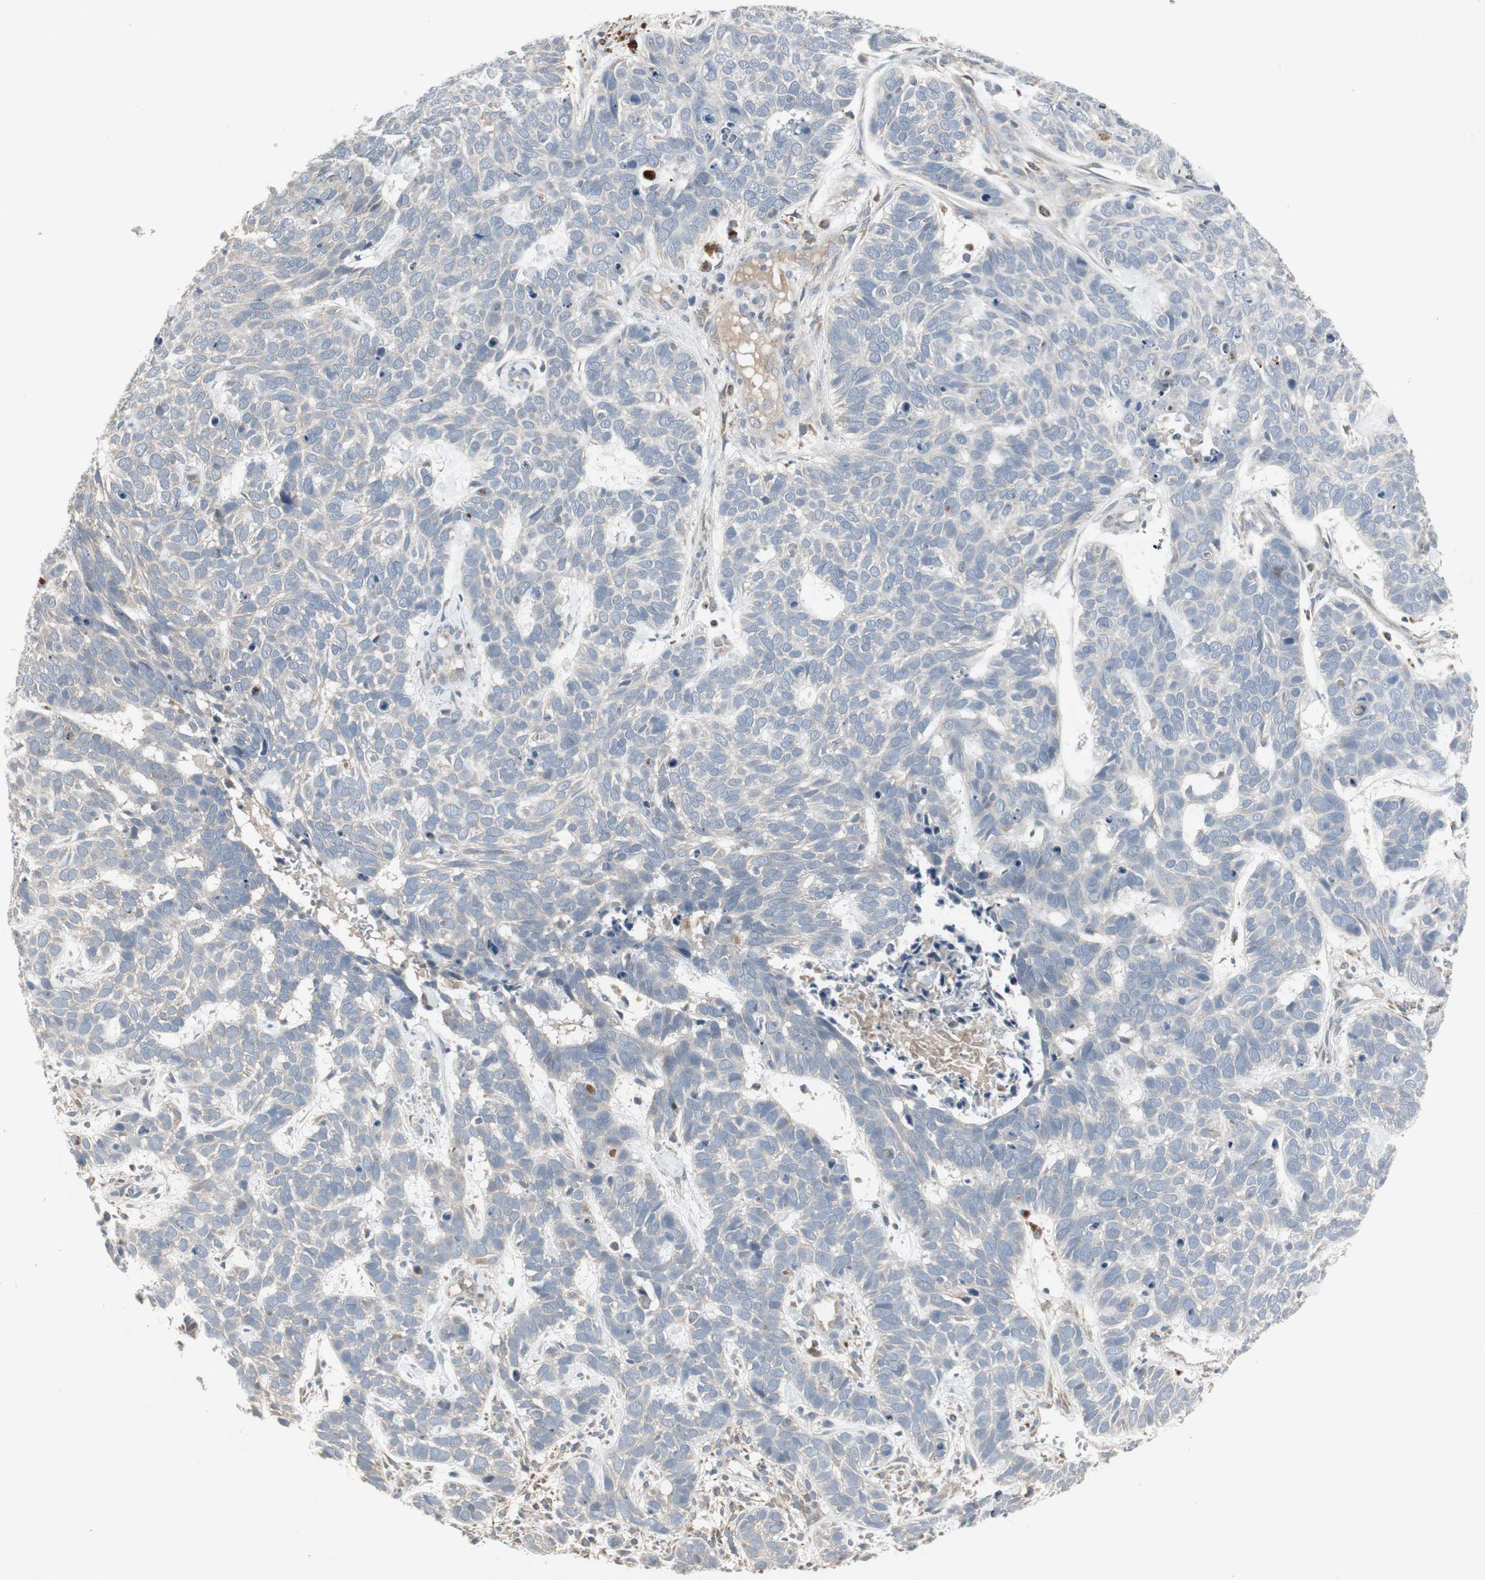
{"staining": {"intensity": "negative", "quantity": "none", "location": "none"}, "tissue": "skin cancer", "cell_type": "Tumor cells", "image_type": "cancer", "snomed": [{"axis": "morphology", "description": "Basal cell carcinoma"}, {"axis": "topography", "description": "Skin"}], "caption": "High magnification brightfield microscopy of skin cancer (basal cell carcinoma) stained with DAB (3,3'-diaminobenzidine) (brown) and counterstained with hematoxylin (blue): tumor cells show no significant positivity.", "gene": "JMJD7-PLA2G4B", "patient": {"sex": "male", "age": 87}}